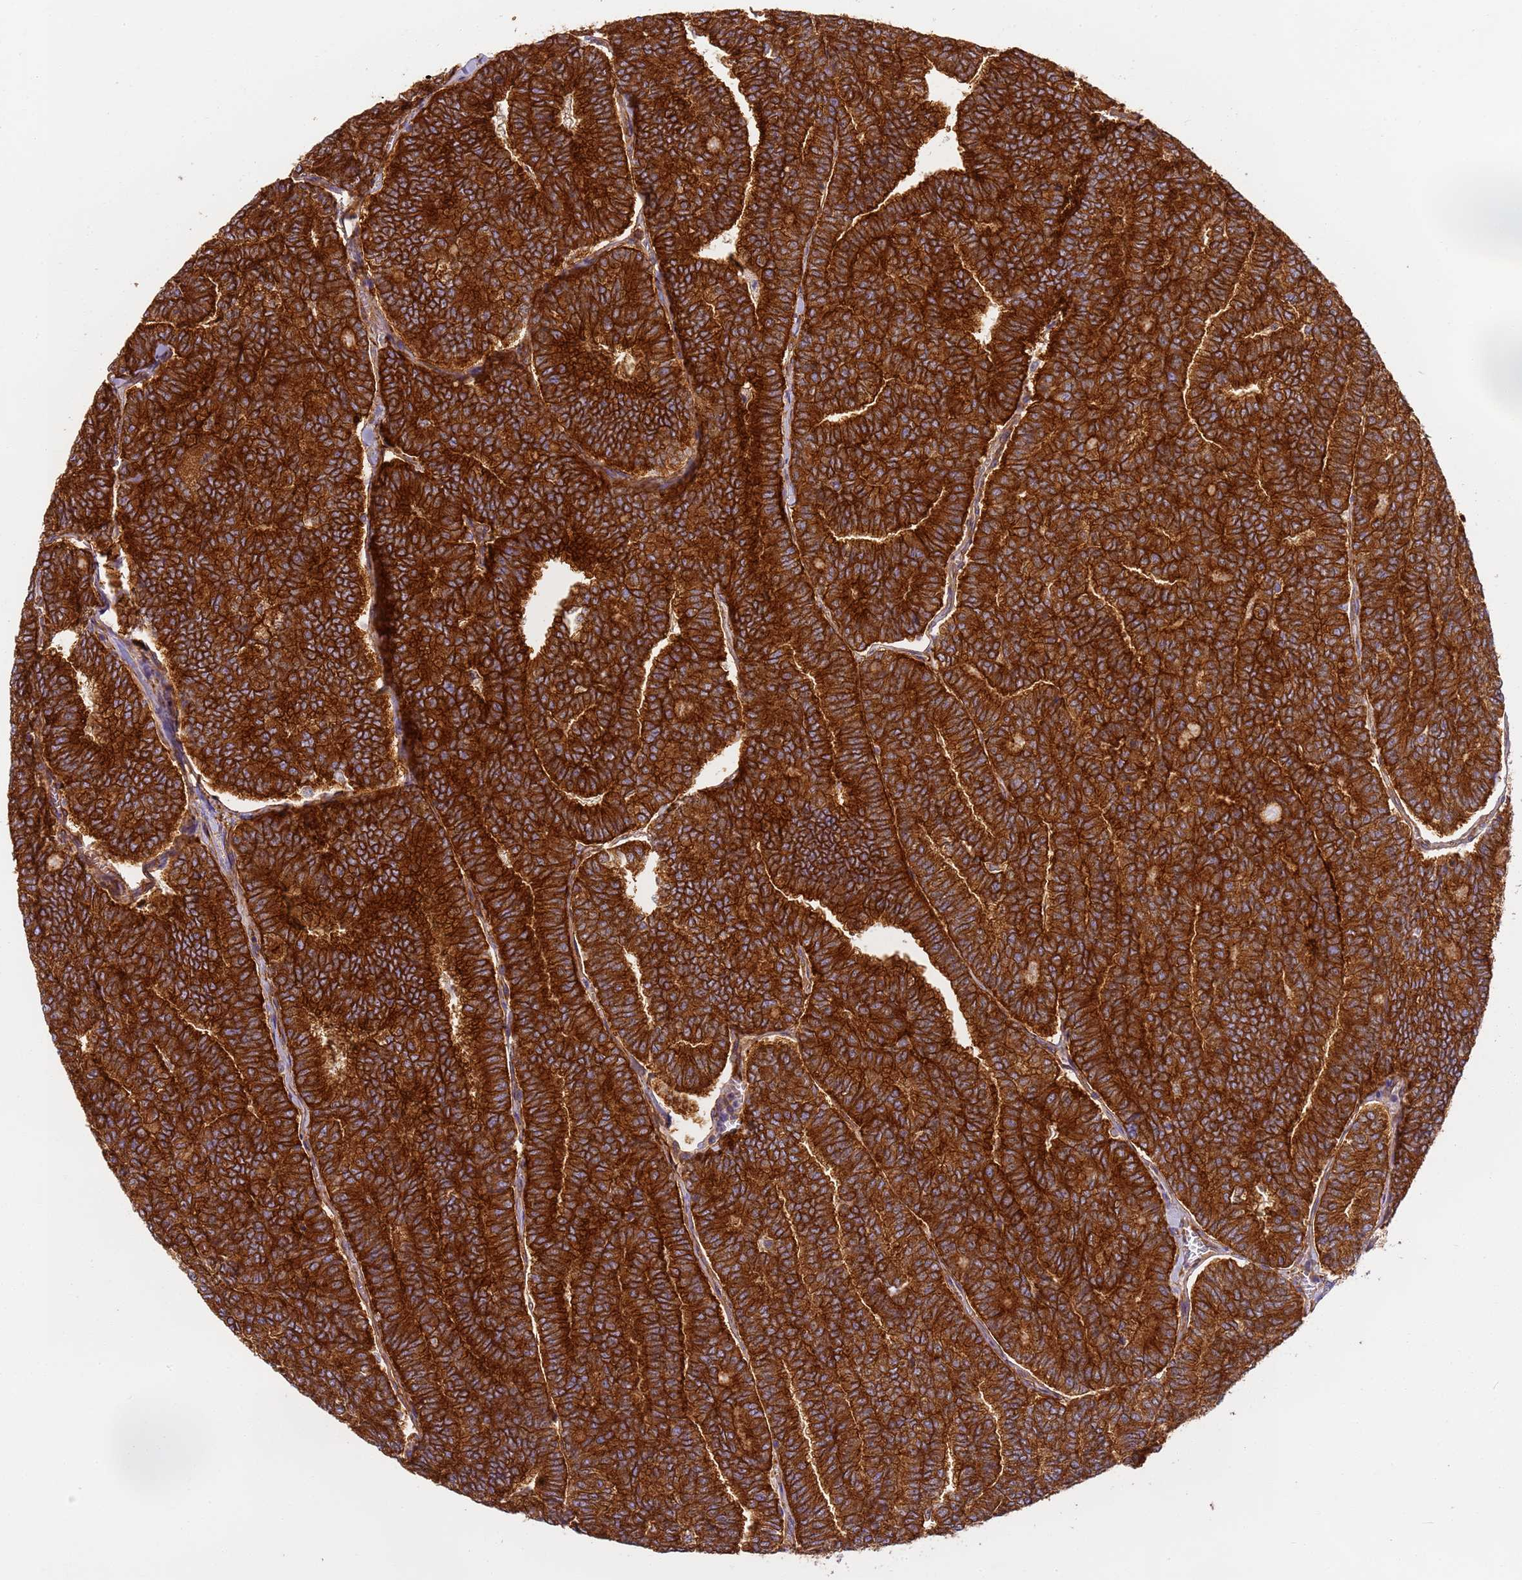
{"staining": {"intensity": "strong", "quantity": ">75%", "location": "cytoplasmic/membranous"}, "tissue": "thyroid cancer", "cell_type": "Tumor cells", "image_type": "cancer", "snomed": [{"axis": "morphology", "description": "Papillary adenocarcinoma, NOS"}, {"axis": "topography", "description": "Thyroid gland"}], "caption": "Papillary adenocarcinoma (thyroid) stained for a protein (brown) exhibits strong cytoplasmic/membranous positive expression in approximately >75% of tumor cells.", "gene": "DYNC1I2", "patient": {"sex": "female", "age": 35}}